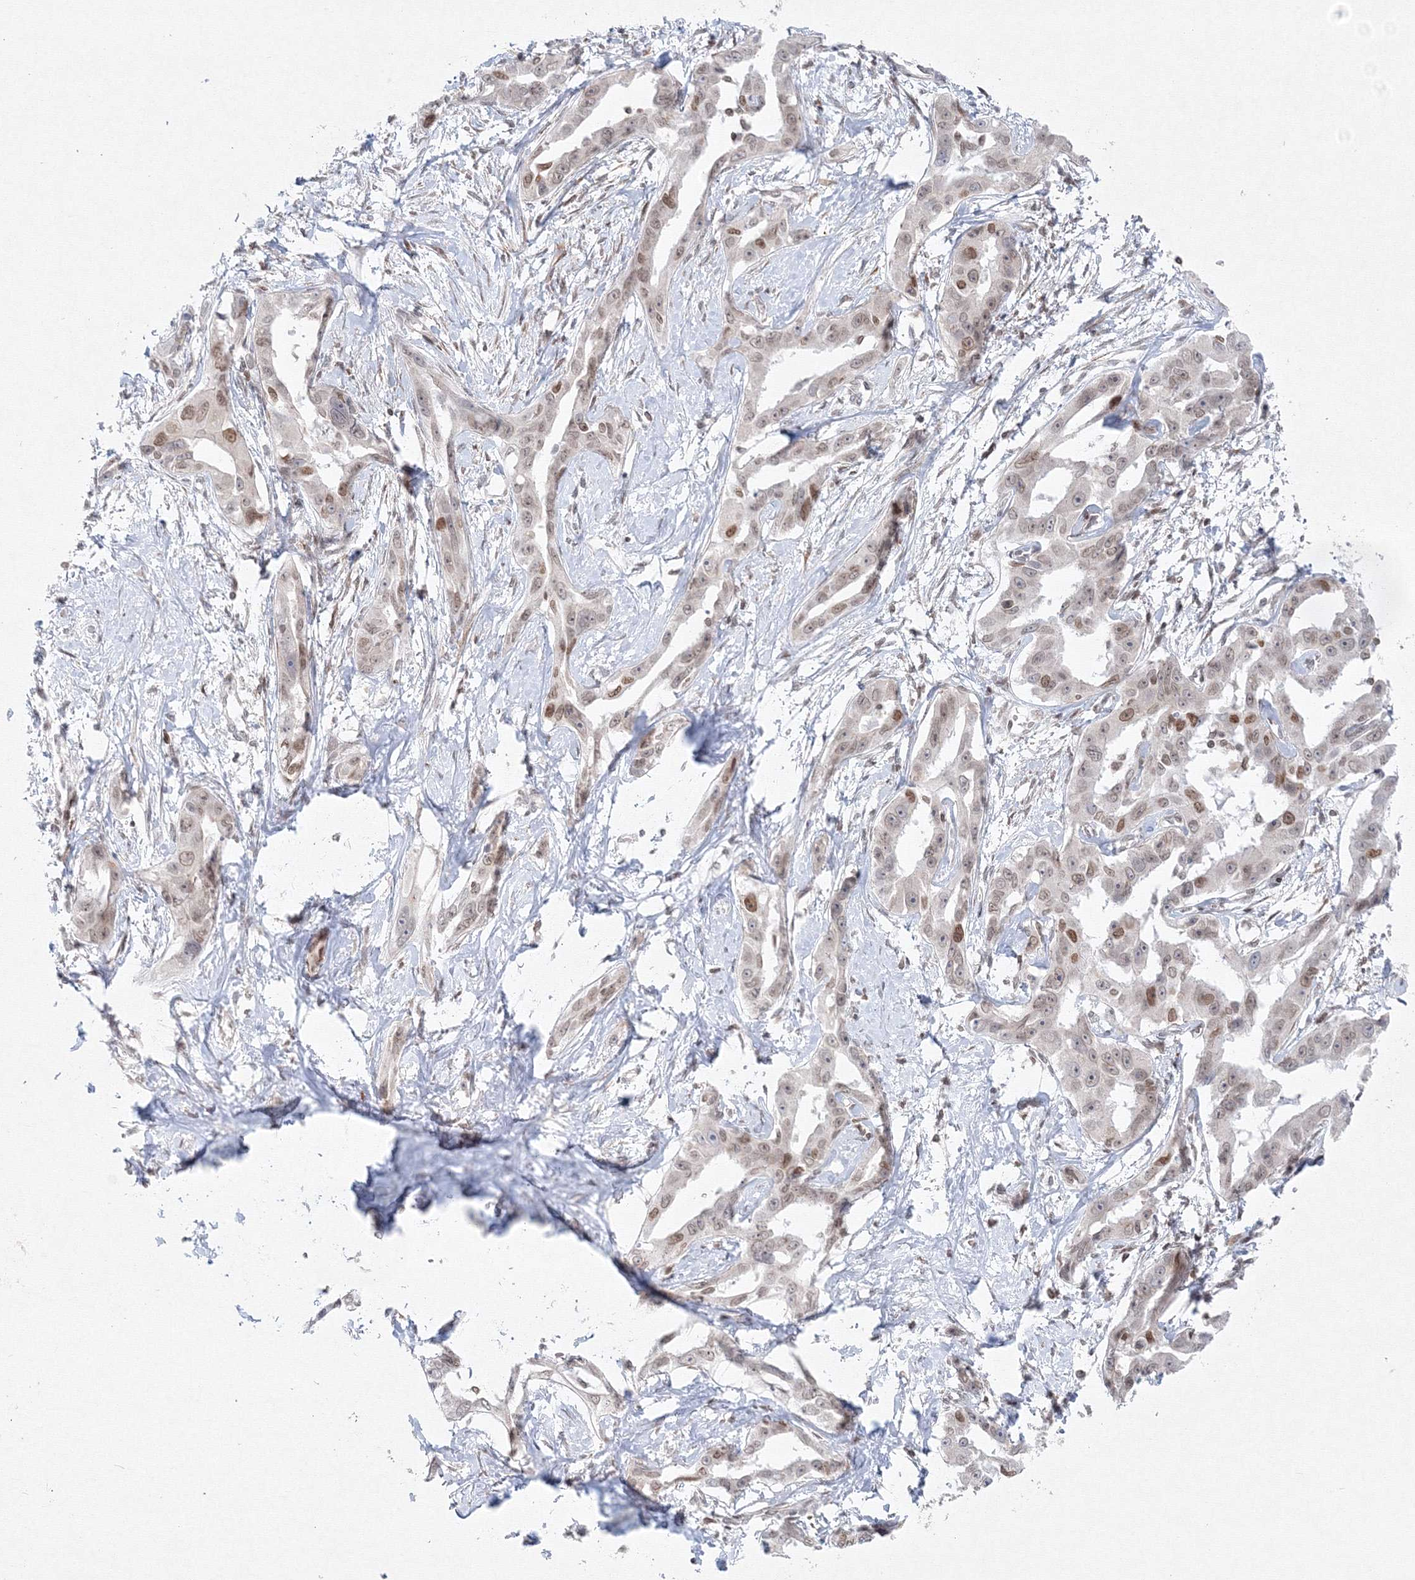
{"staining": {"intensity": "weak", "quantity": "25%-75%", "location": "nuclear"}, "tissue": "liver cancer", "cell_type": "Tumor cells", "image_type": "cancer", "snomed": [{"axis": "morphology", "description": "Cholangiocarcinoma"}, {"axis": "topography", "description": "Liver"}], "caption": "The histopathology image shows immunohistochemical staining of liver cancer. There is weak nuclear expression is identified in about 25%-75% of tumor cells.", "gene": "KIF4A", "patient": {"sex": "male", "age": 59}}